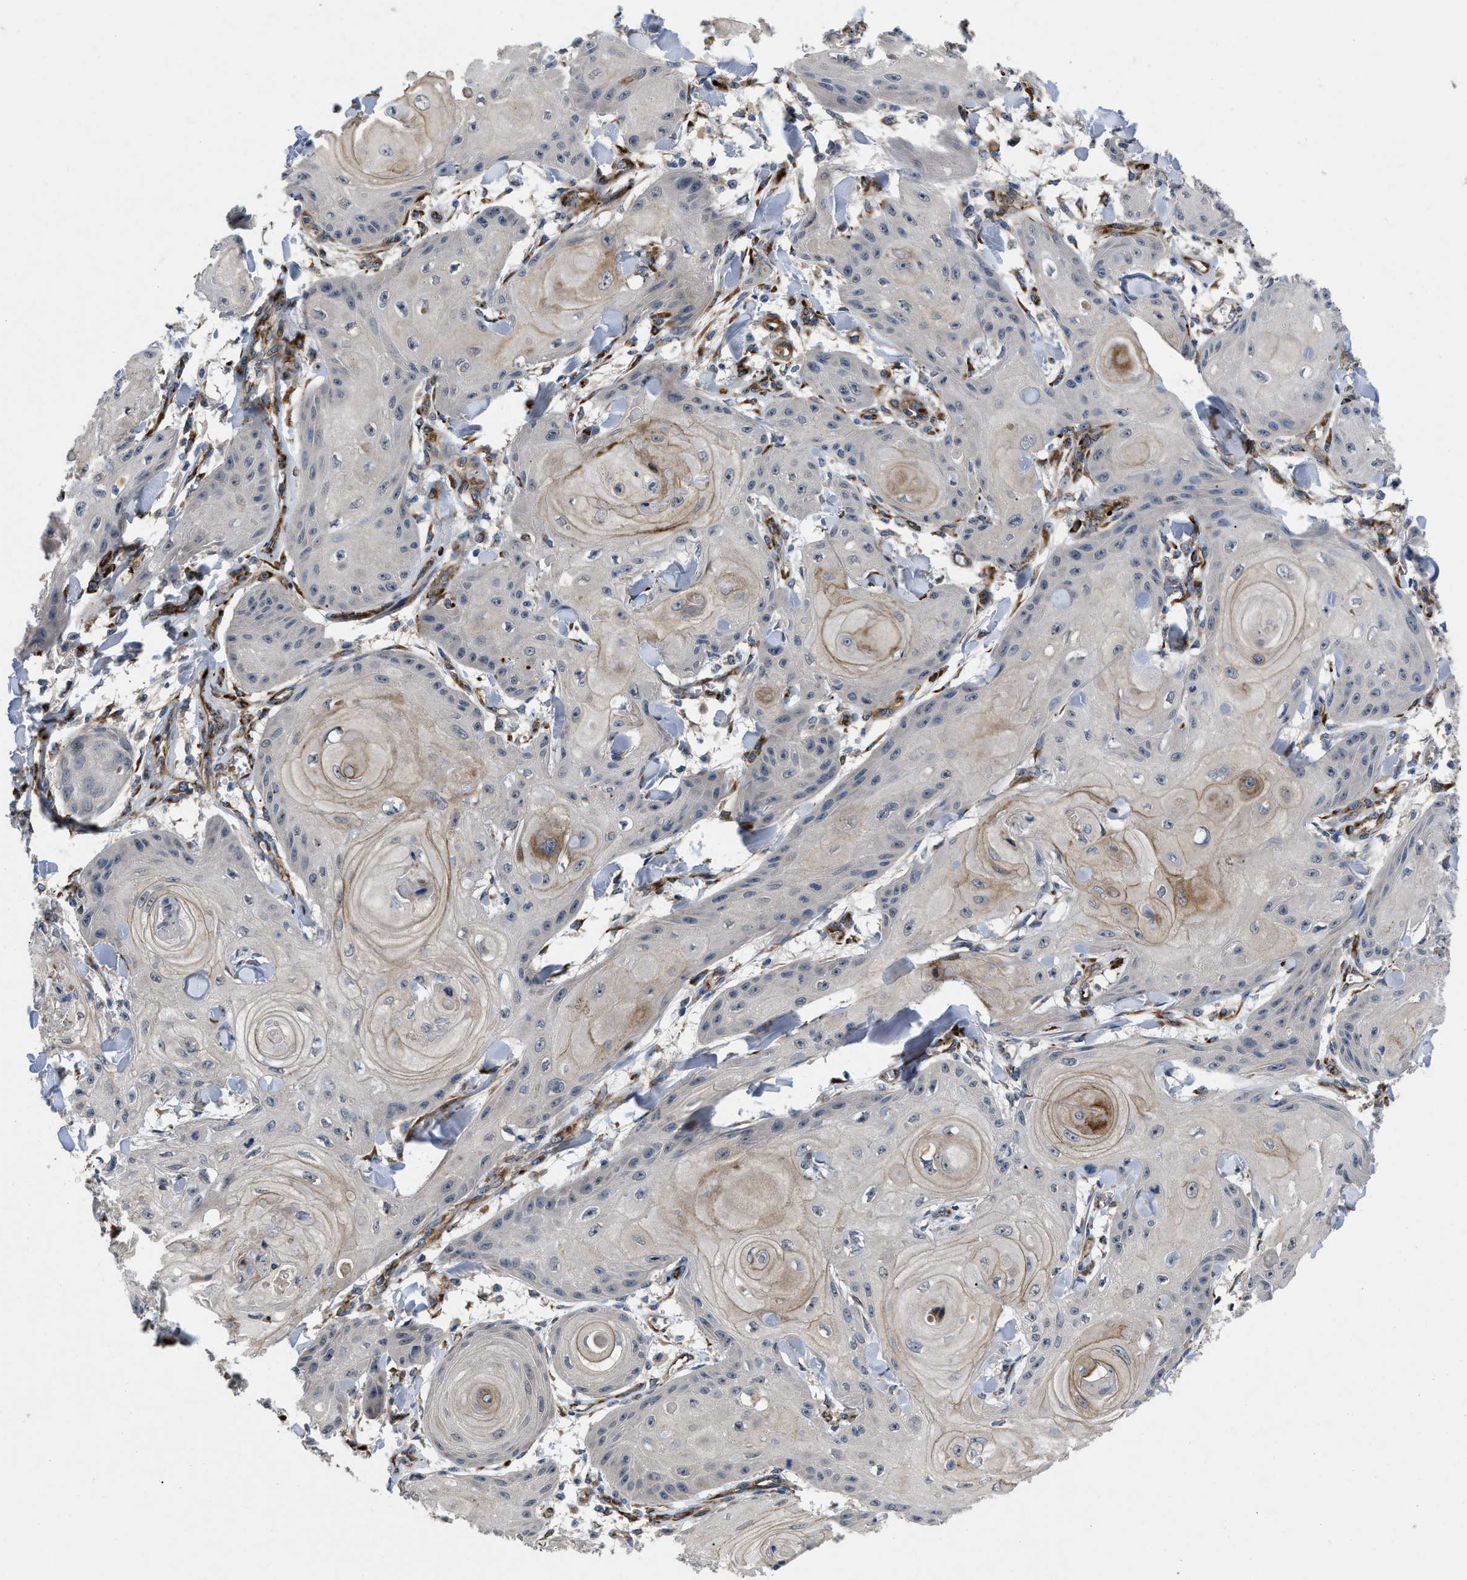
{"staining": {"intensity": "weak", "quantity": "<25%", "location": "cytoplasmic/membranous"}, "tissue": "skin cancer", "cell_type": "Tumor cells", "image_type": "cancer", "snomed": [{"axis": "morphology", "description": "Squamous cell carcinoma, NOS"}, {"axis": "topography", "description": "Skin"}], "caption": "Image shows no significant protein staining in tumor cells of skin cancer. The staining is performed using DAB (3,3'-diaminobenzidine) brown chromogen with nuclei counter-stained in using hematoxylin.", "gene": "HSPA12B", "patient": {"sex": "male", "age": 74}}